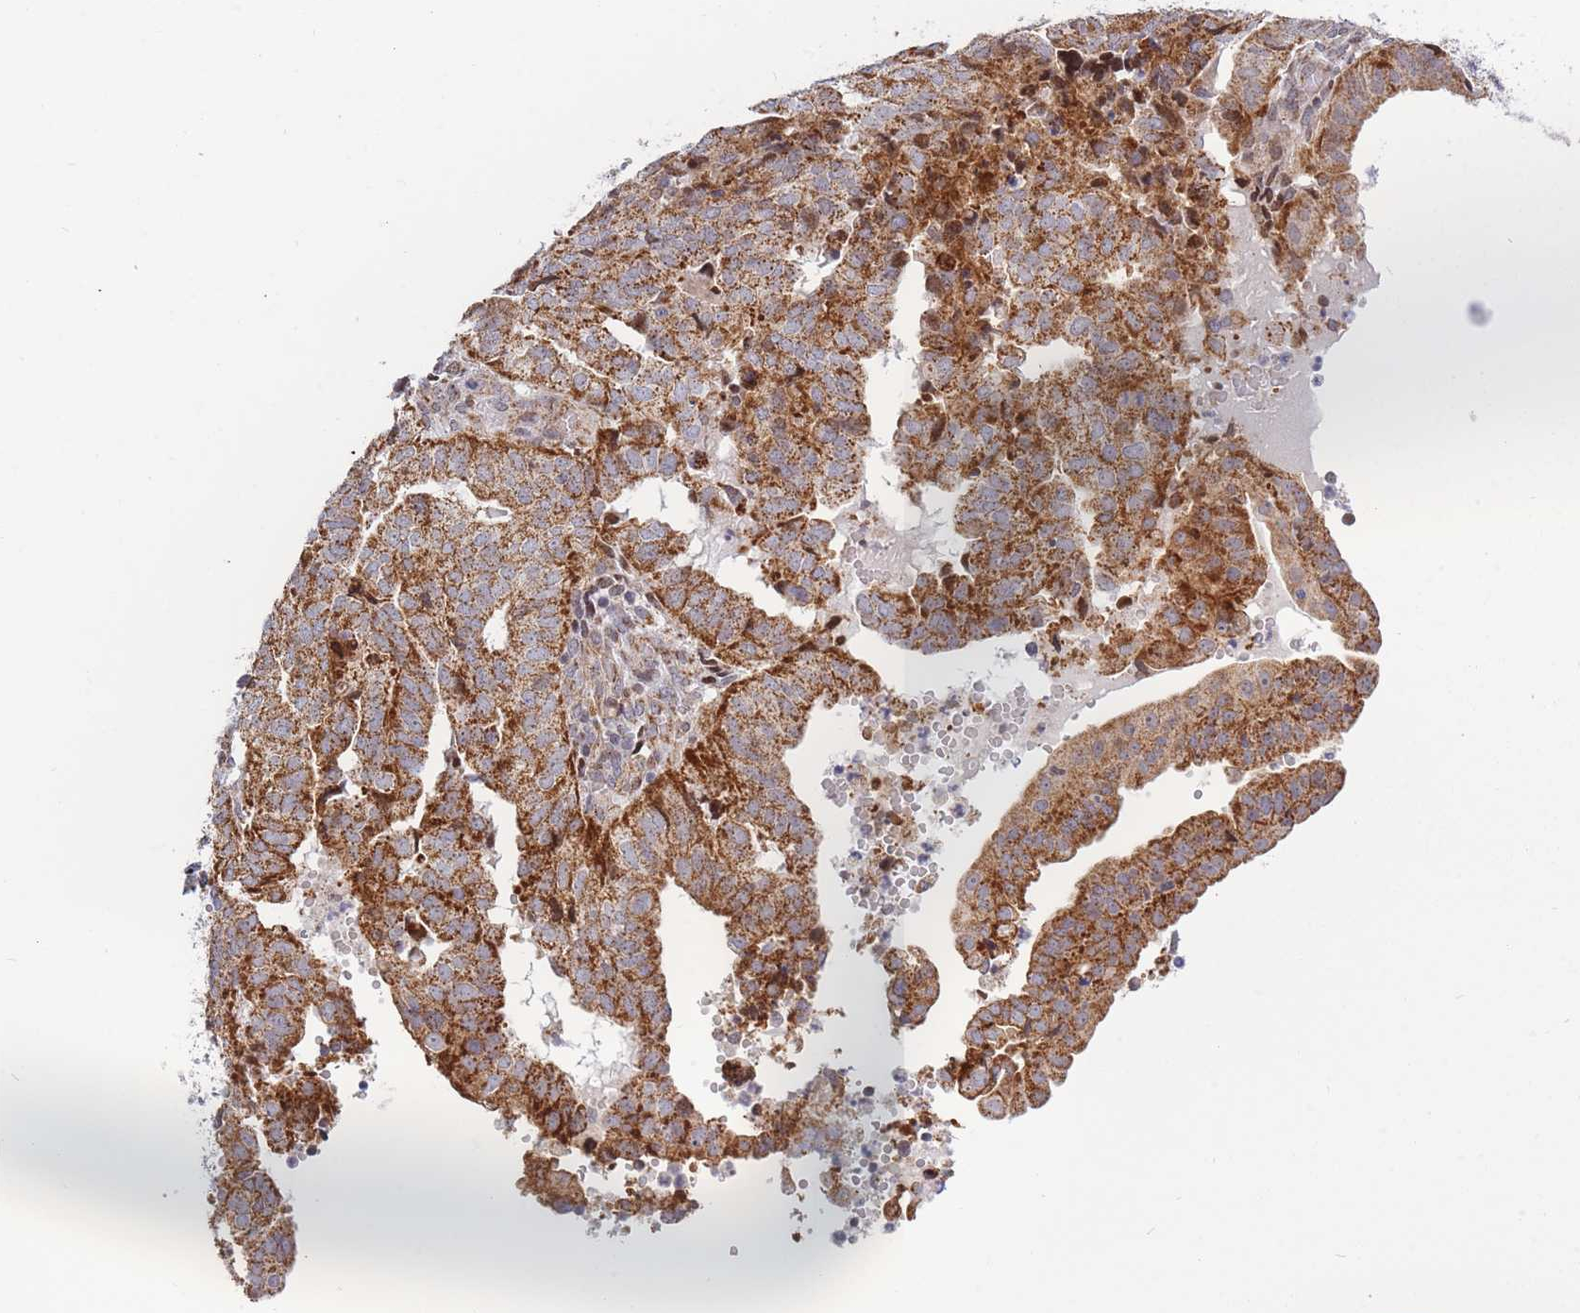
{"staining": {"intensity": "strong", "quantity": ">75%", "location": "cytoplasmic/membranous"}, "tissue": "endometrial cancer", "cell_type": "Tumor cells", "image_type": "cancer", "snomed": [{"axis": "morphology", "description": "Adenocarcinoma, NOS"}, {"axis": "topography", "description": "Uterus"}], "caption": "Immunohistochemistry (DAB (3,3'-diaminobenzidine)) staining of human endometrial cancer shows strong cytoplasmic/membranous protein expression in approximately >75% of tumor cells.", "gene": "MOB4", "patient": {"sex": "female", "age": 77}}